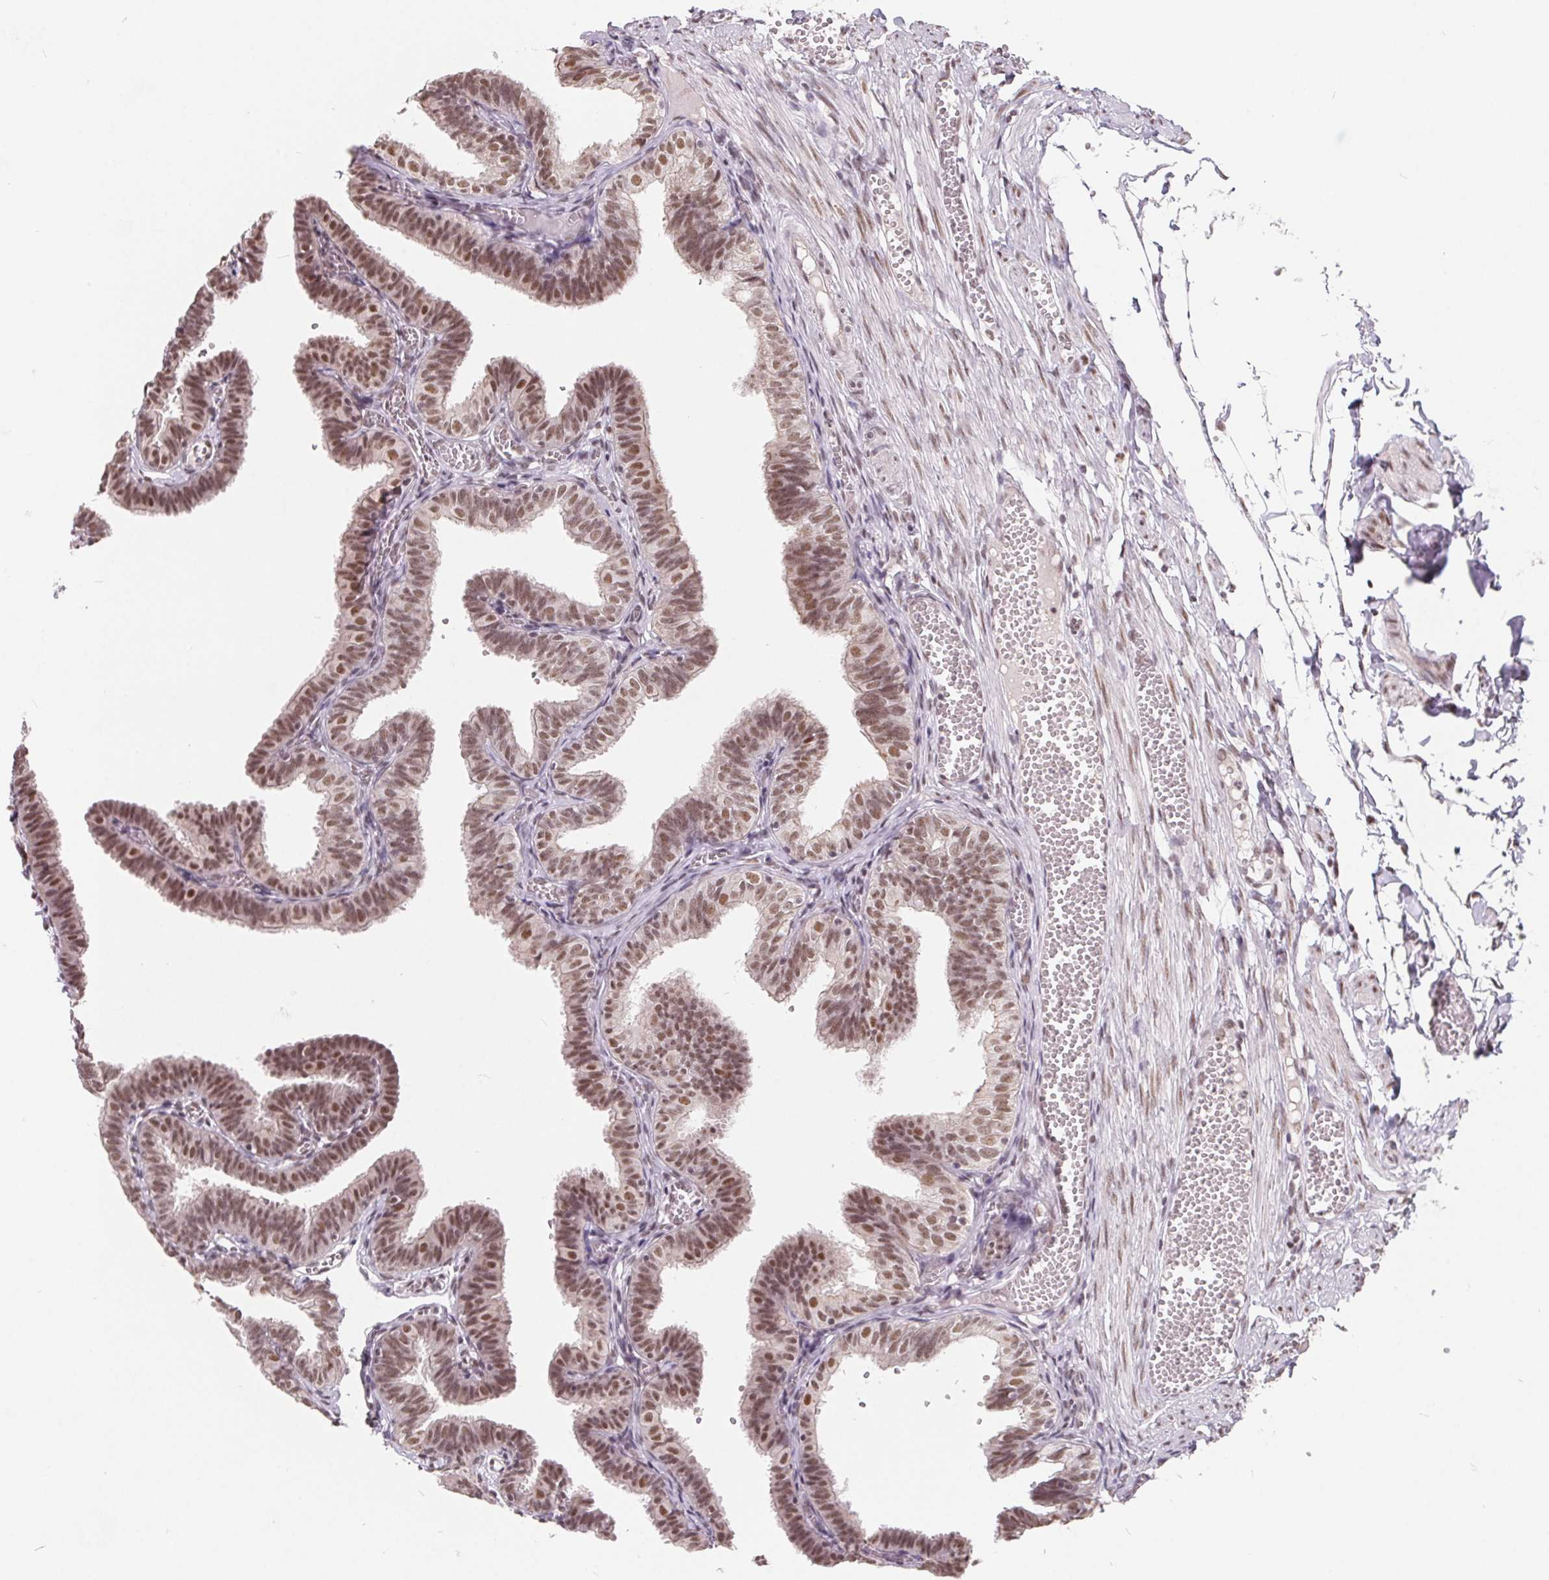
{"staining": {"intensity": "moderate", "quantity": ">75%", "location": "nuclear"}, "tissue": "fallopian tube", "cell_type": "Glandular cells", "image_type": "normal", "snomed": [{"axis": "morphology", "description": "Normal tissue, NOS"}, {"axis": "topography", "description": "Fallopian tube"}], "caption": "IHC micrograph of normal fallopian tube: fallopian tube stained using IHC demonstrates medium levels of moderate protein expression localized specifically in the nuclear of glandular cells, appearing as a nuclear brown color.", "gene": "TCERG1", "patient": {"sex": "female", "age": 25}}